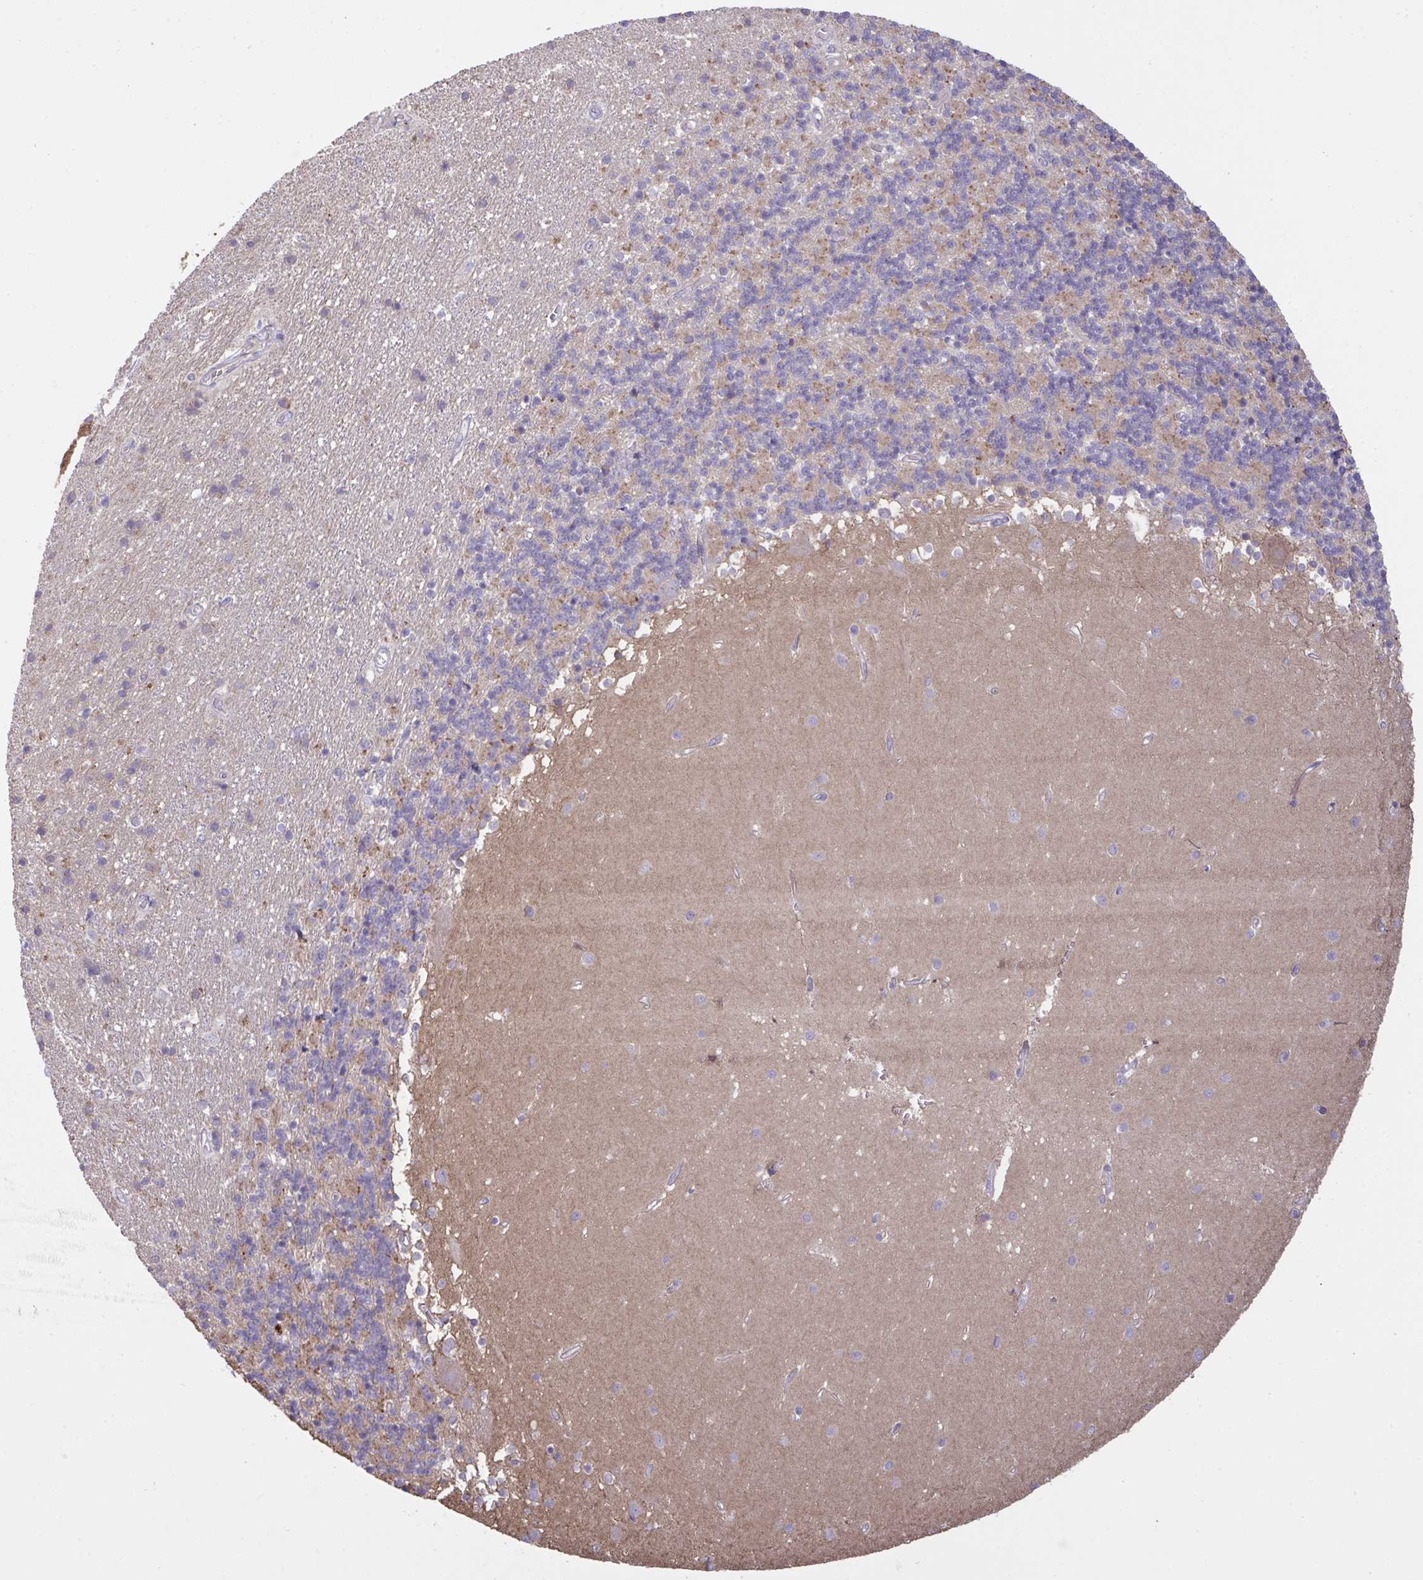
{"staining": {"intensity": "negative", "quantity": "none", "location": "none"}, "tissue": "cerebellum", "cell_type": "Cells in granular layer", "image_type": "normal", "snomed": [{"axis": "morphology", "description": "Normal tissue, NOS"}, {"axis": "topography", "description": "Cerebellum"}], "caption": "IHC image of normal human cerebellum stained for a protein (brown), which demonstrates no staining in cells in granular layer.", "gene": "IL1R1", "patient": {"sex": "male", "age": 54}}